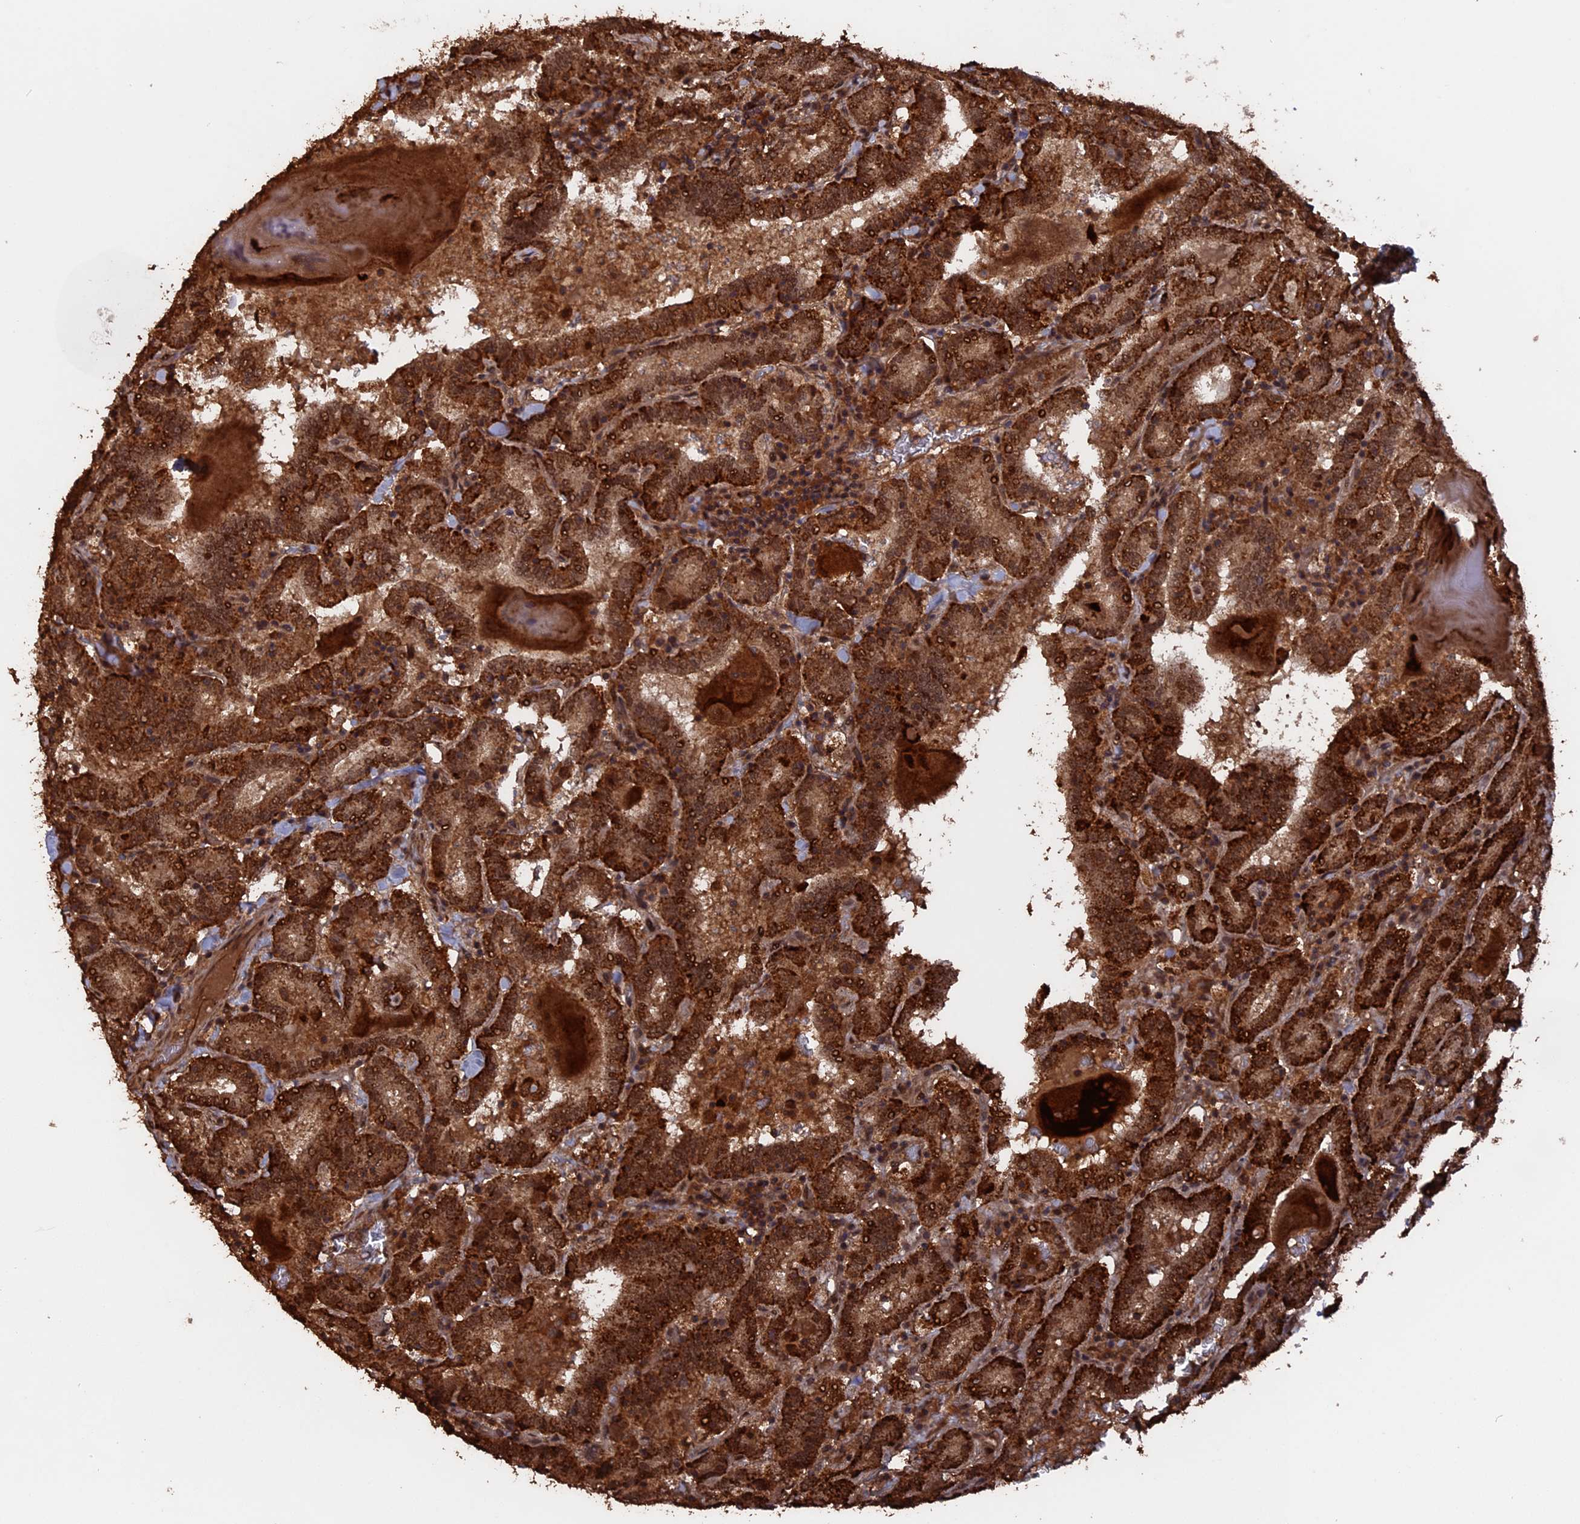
{"staining": {"intensity": "strong", "quantity": ">75%", "location": "cytoplasmic/membranous,nuclear"}, "tissue": "thyroid cancer", "cell_type": "Tumor cells", "image_type": "cancer", "snomed": [{"axis": "morphology", "description": "Papillary adenocarcinoma, NOS"}, {"axis": "topography", "description": "Thyroid gland"}], "caption": "Tumor cells display strong cytoplasmic/membranous and nuclear expression in about >75% of cells in thyroid cancer (papillary adenocarcinoma).", "gene": "TELO2", "patient": {"sex": "female", "age": 72}}